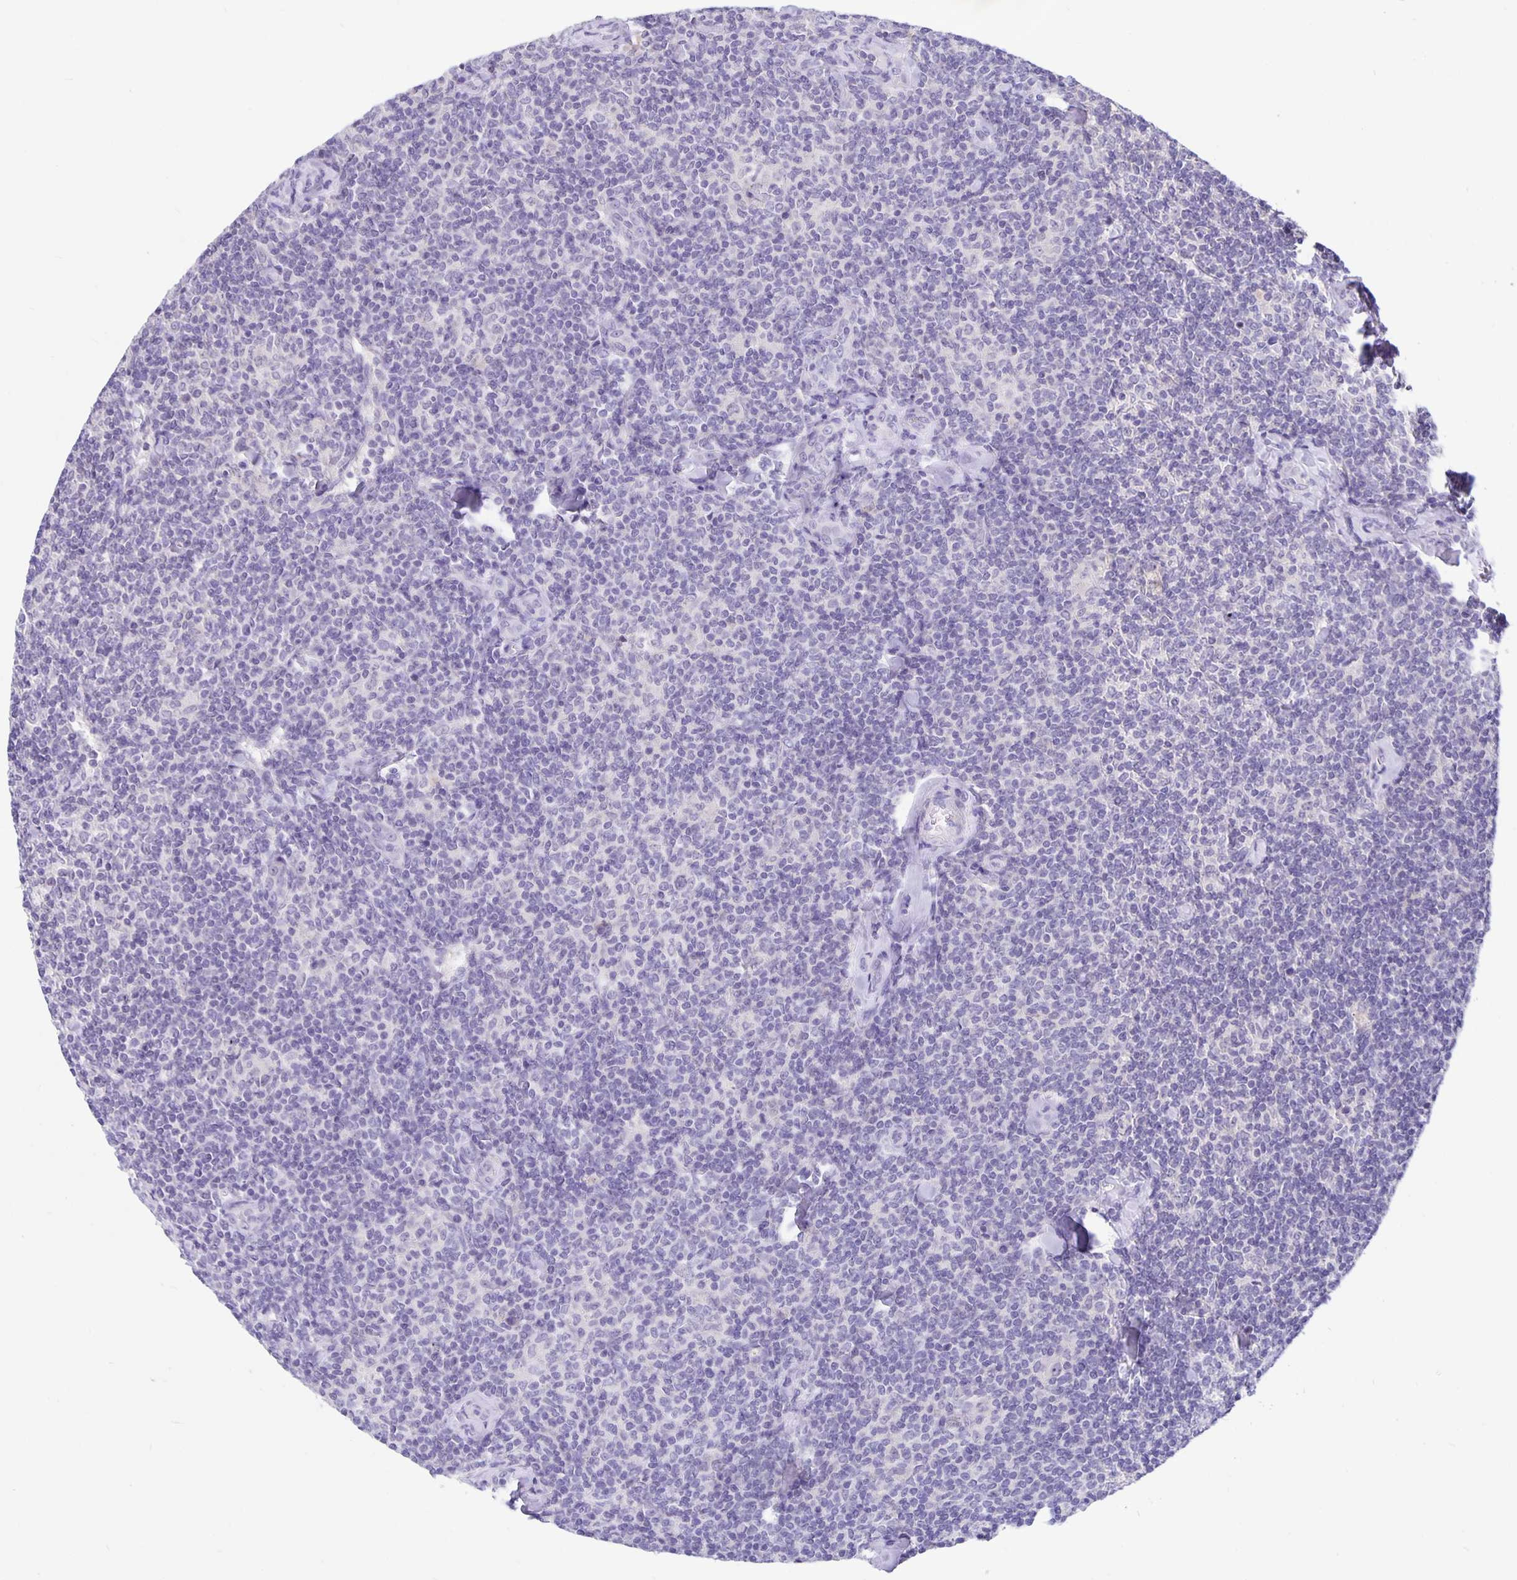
{"staining": {"intensity": "negative", "quantity": "none", "location": "none"}, "tissue": "lymphoma", "cell_type": "Tumor cells", "image_type": "cancer", "snomed": [{"axis": "morphology", "description": "Malignant lymphoma, non-Hodgkin's type, Low grade"}, {"axis": "topography", "description": "Lymph node"}], "caption": "Protein analysis of lymphoma demonstrates no significant staining in tumor cells.", "gene": "ERMN", "patient": {"sex": "female", "age": 56}}